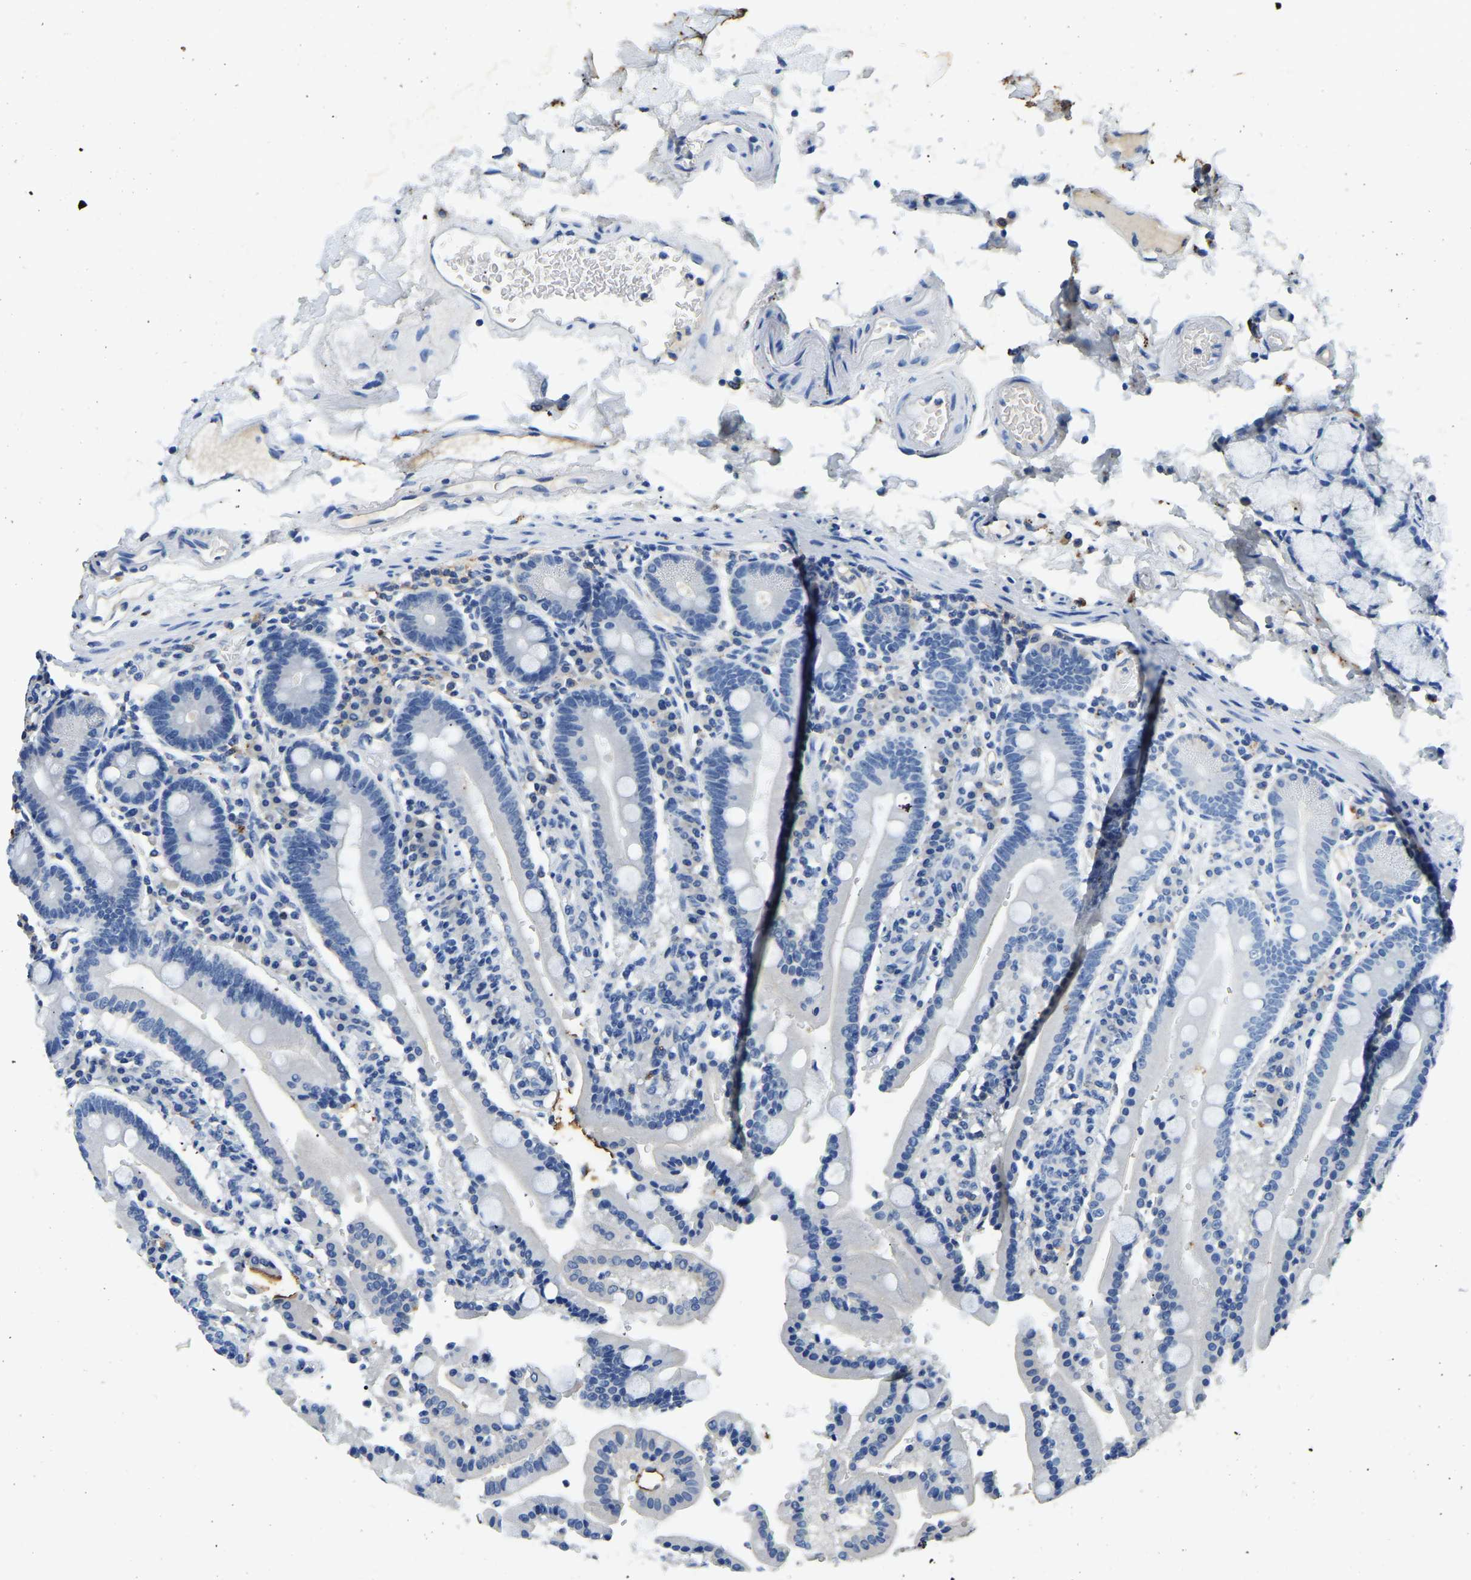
{"staining": {"intensity": "negative", "quantity": "none", "location": "none"}, "tissue": "duodenum", "cell_type": "Glandular cells", "image_type": "normal", "snomed": [{"axis": "morphology", "description": "Normal tissue, NOS"}, {"axis": "topography", "description": "Small intestine, NOS"}], "caption": "Immunohistochemistry (IHC) of benign human duodenum exhibits no staining in glandular cells. (DAB (3,3'-diaminobenzidine) immunohistochemistry (IHC), high magnification).", "gene": "UBN2", "patient": {"sex": "female", "age": 71}}